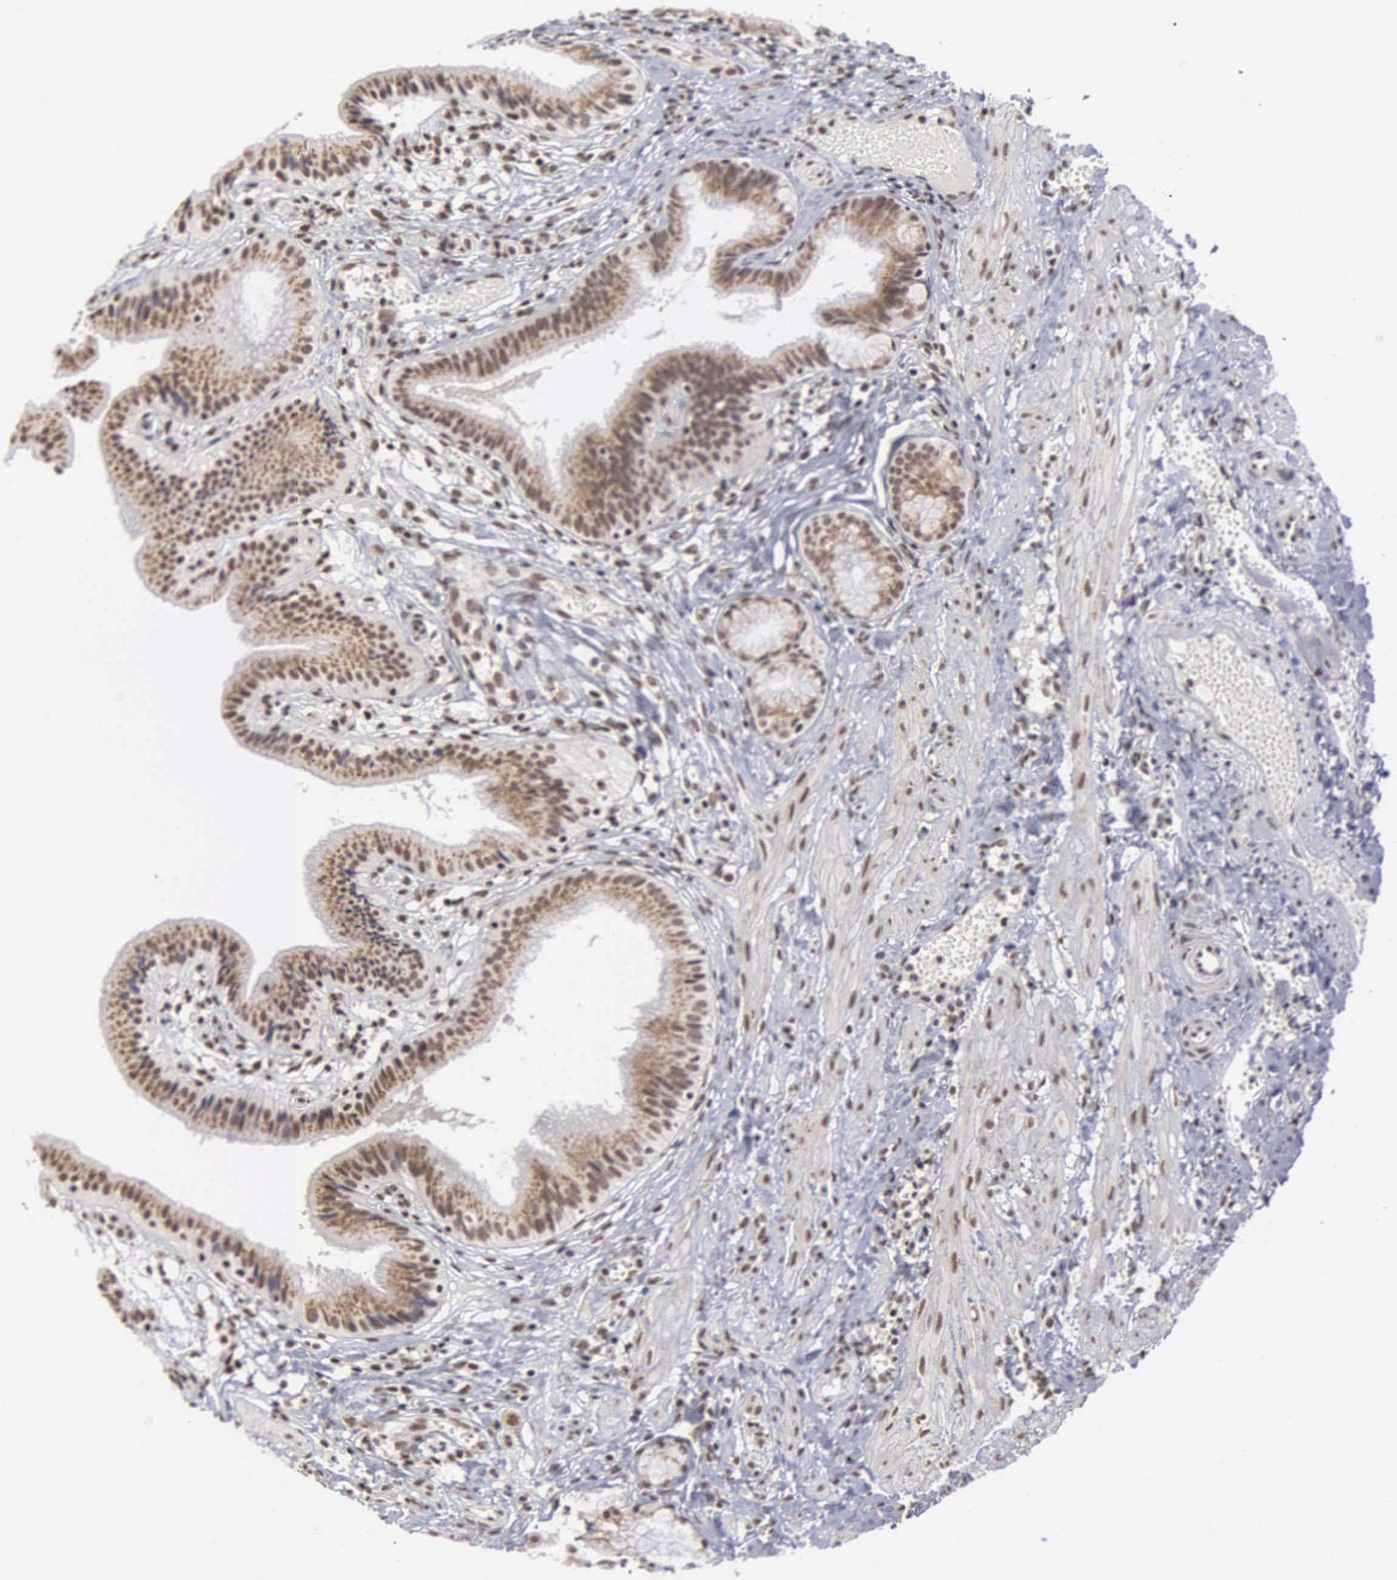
{"staining": {"intensity": "moderate", "quantity": ">75%", "location": "nuclear"}, "tissue": "gallbladder", "cell_type": "Glandular cells", "image_type": "normal", "snomed": [{"axis": "morphology", "description": "Normal tissue, NOS"}, {"axis": "topography", "description": "Gallbladder"}], "caption": "An image of gallbladder stained for a protein demonstrates moderate nuclear brown staining in glandular cells.", "gene": "GTF2A1", "patient": {"sex": "male", "age": 28}}